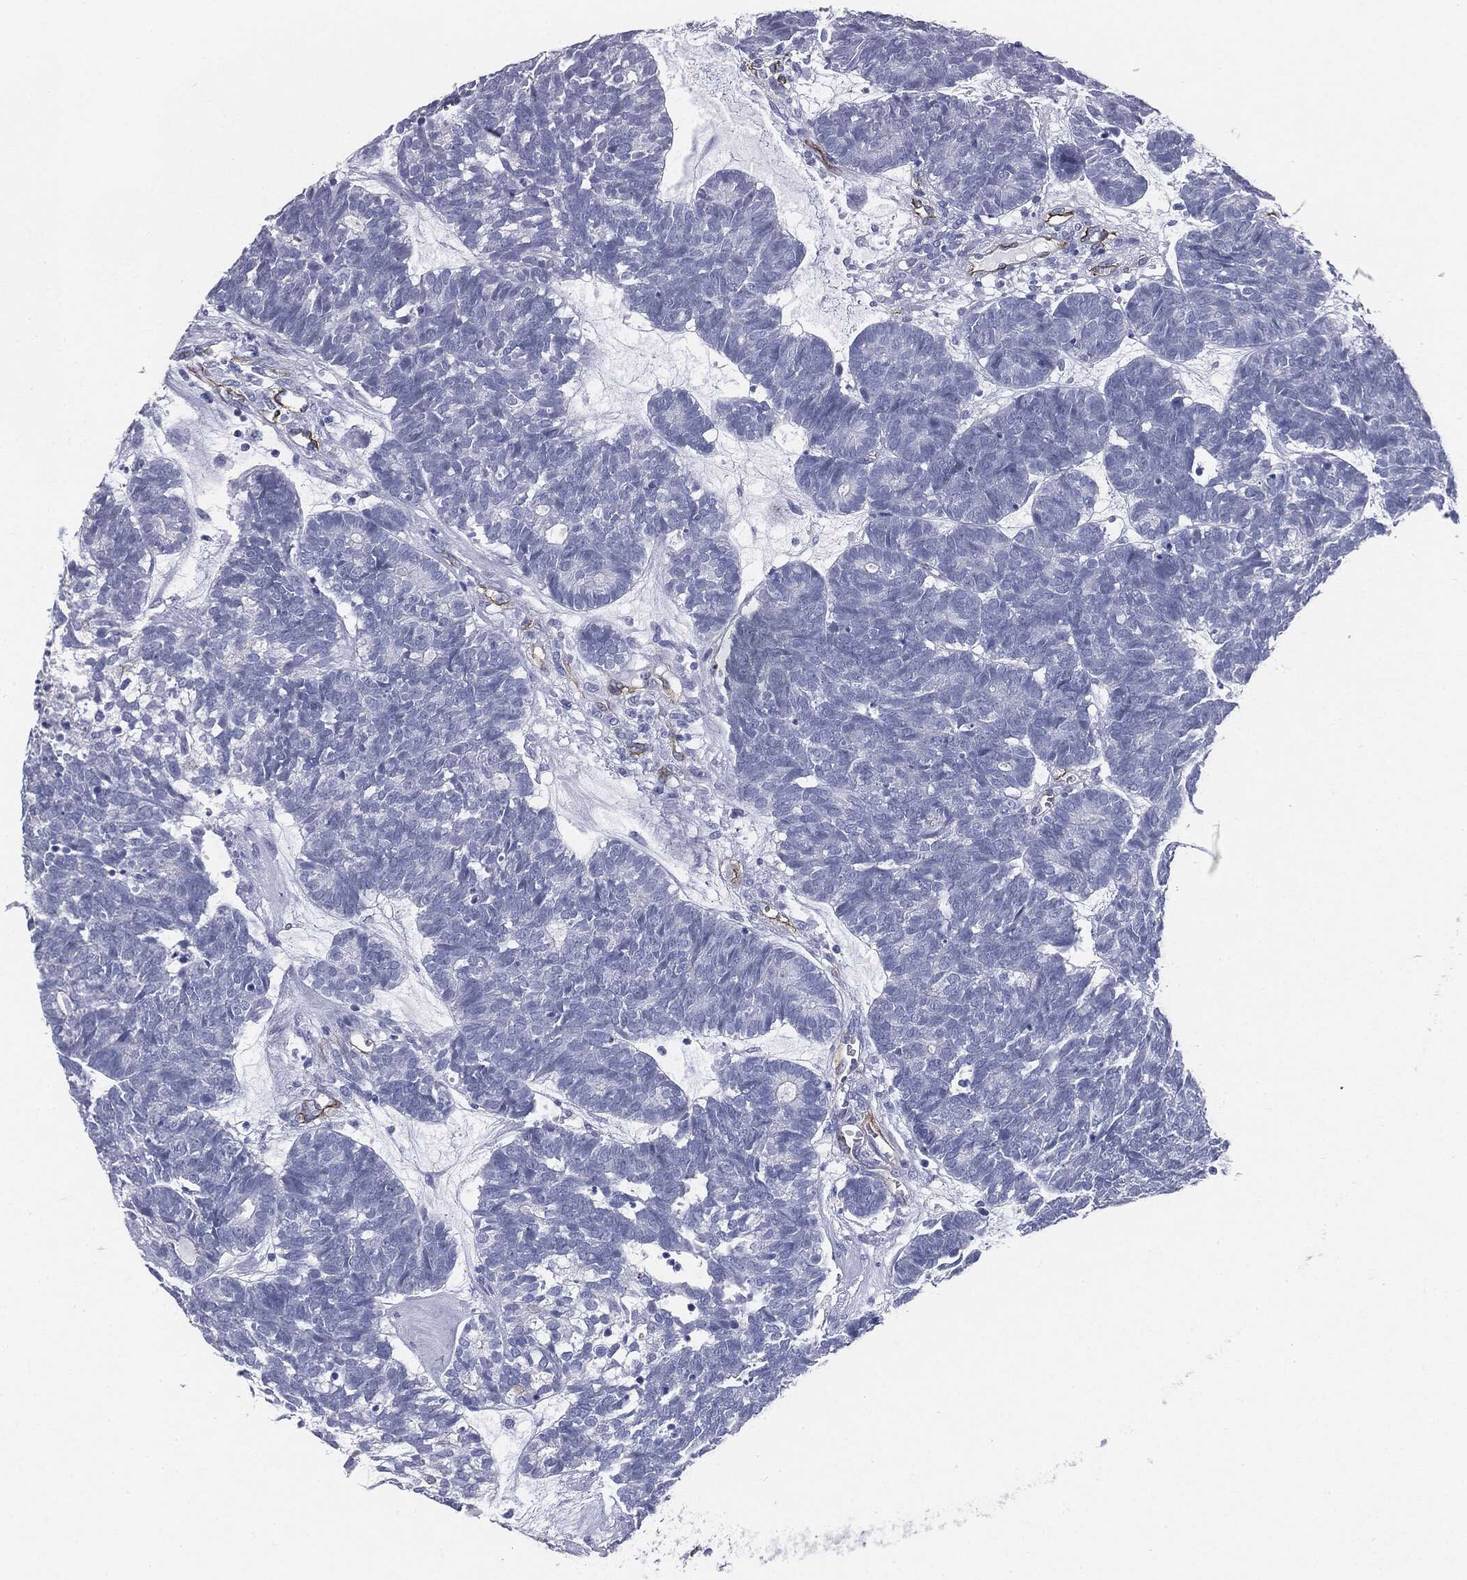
{"staining": {"intensity": "negative", "quantity": "none", "location": "none"}, "tissue": "head and neck cancer", "cell_type": "Tumor cells", "image_type": "cancer", "snomed": [{"axis": "morphology", "description": "Adenocarcinoma, NOS"}, {"axis": "topography", "description": "Head-Neck"}], "caption": "Tumor cells show no significant staining in adenocarcinoma (head and neck). (Stains: DAB (3,3'-diaminobenzidine) immunohistochemistry with hematoxylin counter stain, Microscopy: brightfield microscopy at high magnification).", "gene": "MUC5AC", "patient": {"sex": "female", "age": 81}}